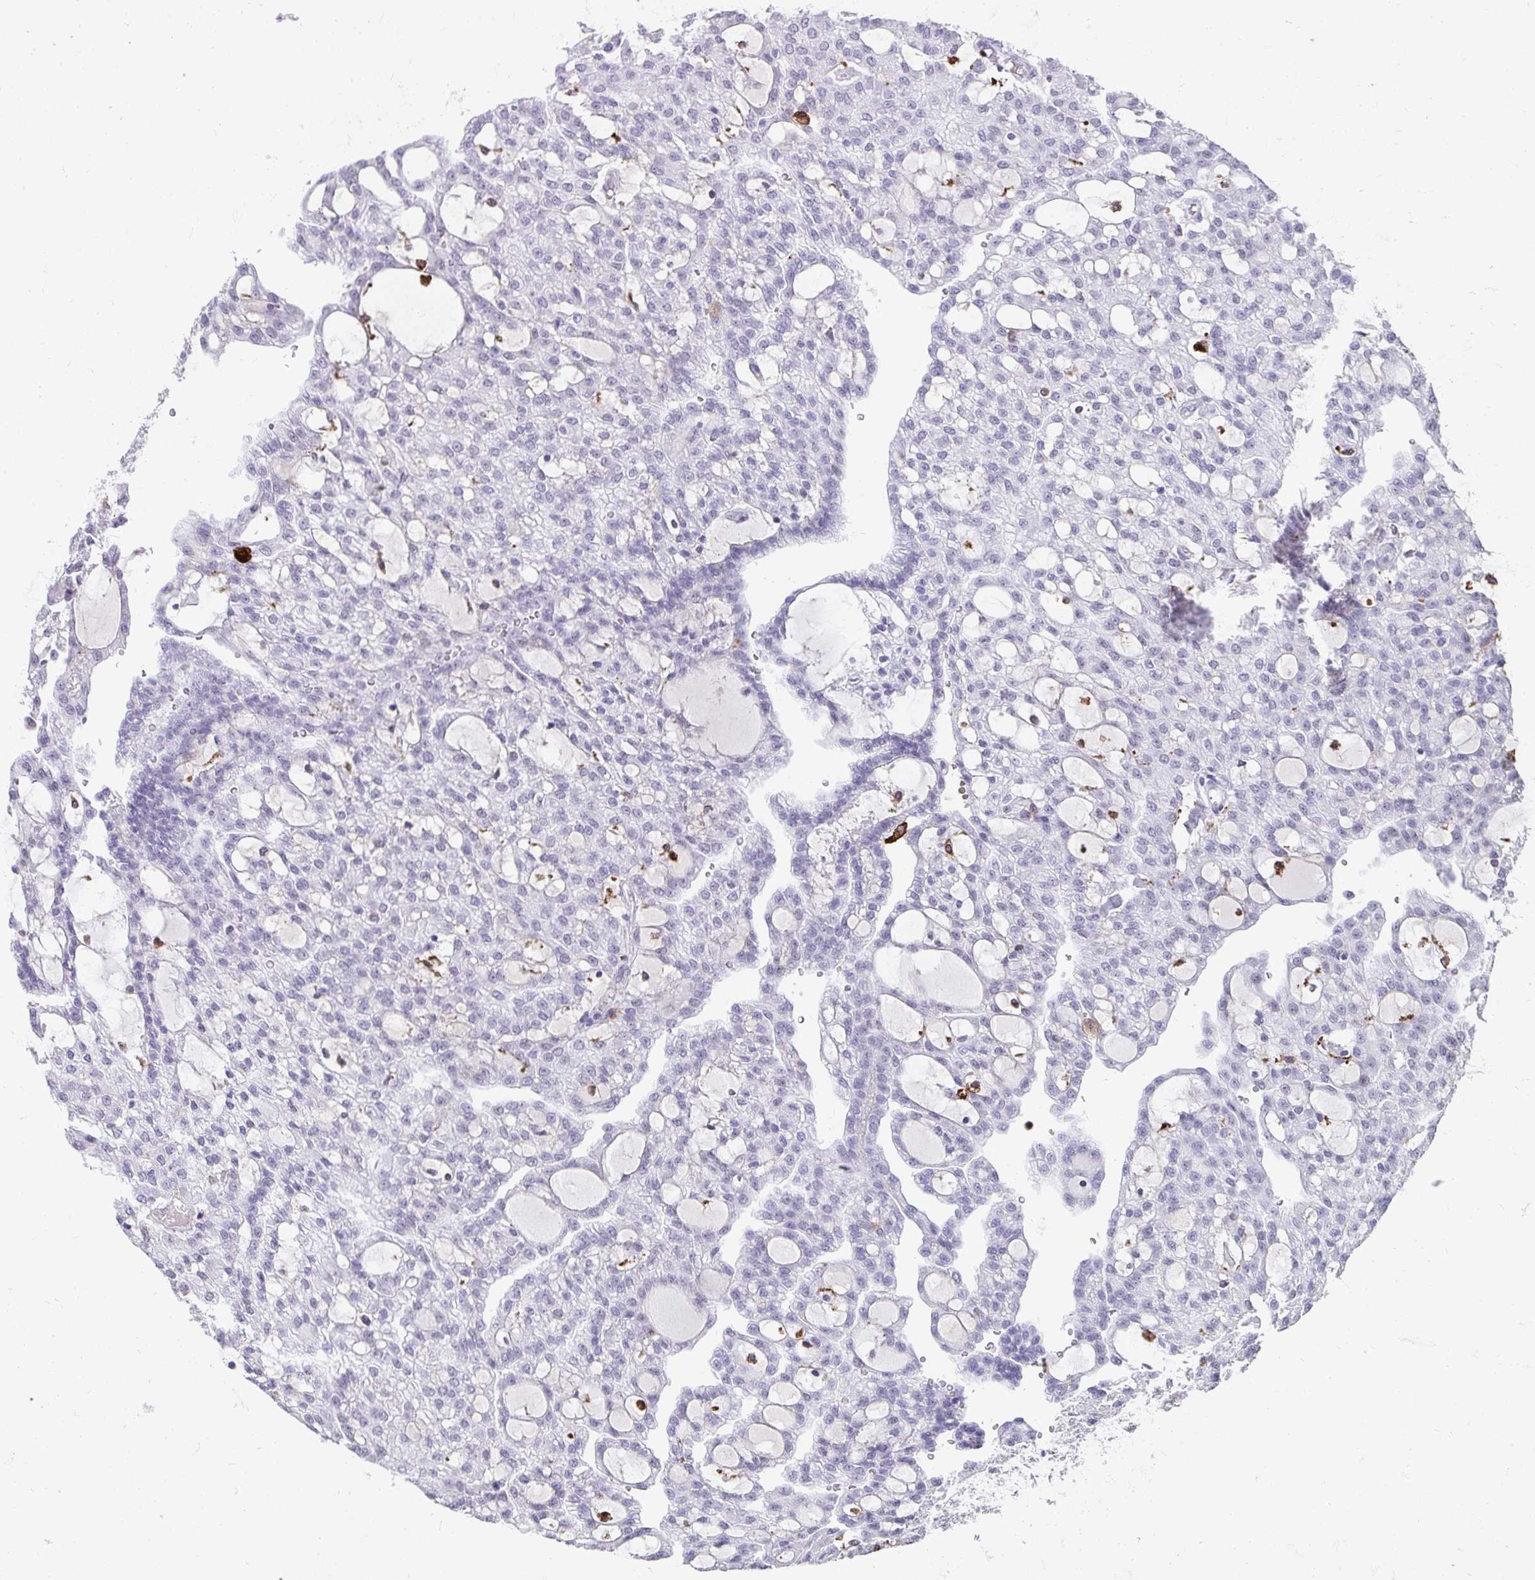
{"staining": {"intensity": "negative", "quantity": "none", "location": "none"}, "tissue": "renal cancer", "cell_type": "Tumor cells", "image_type": "cancer", "snomed": [{"axis": "morphology", "description": "Adenocarcinoma, NOS"}, {"axis": "topography", "description": "Kidney"}], "caption": "A histopathology image of human renal adenocarcinoma is negative for staining in tumor cells. Brightfield microscopy of immunohistochemistry stained with DAB (3,3'-diaminobenzidine) (brown) and hematoxylin (blue), captured at high magnification.", "gene": "CD163", "patient": {"sex": "male", "age": 63}}